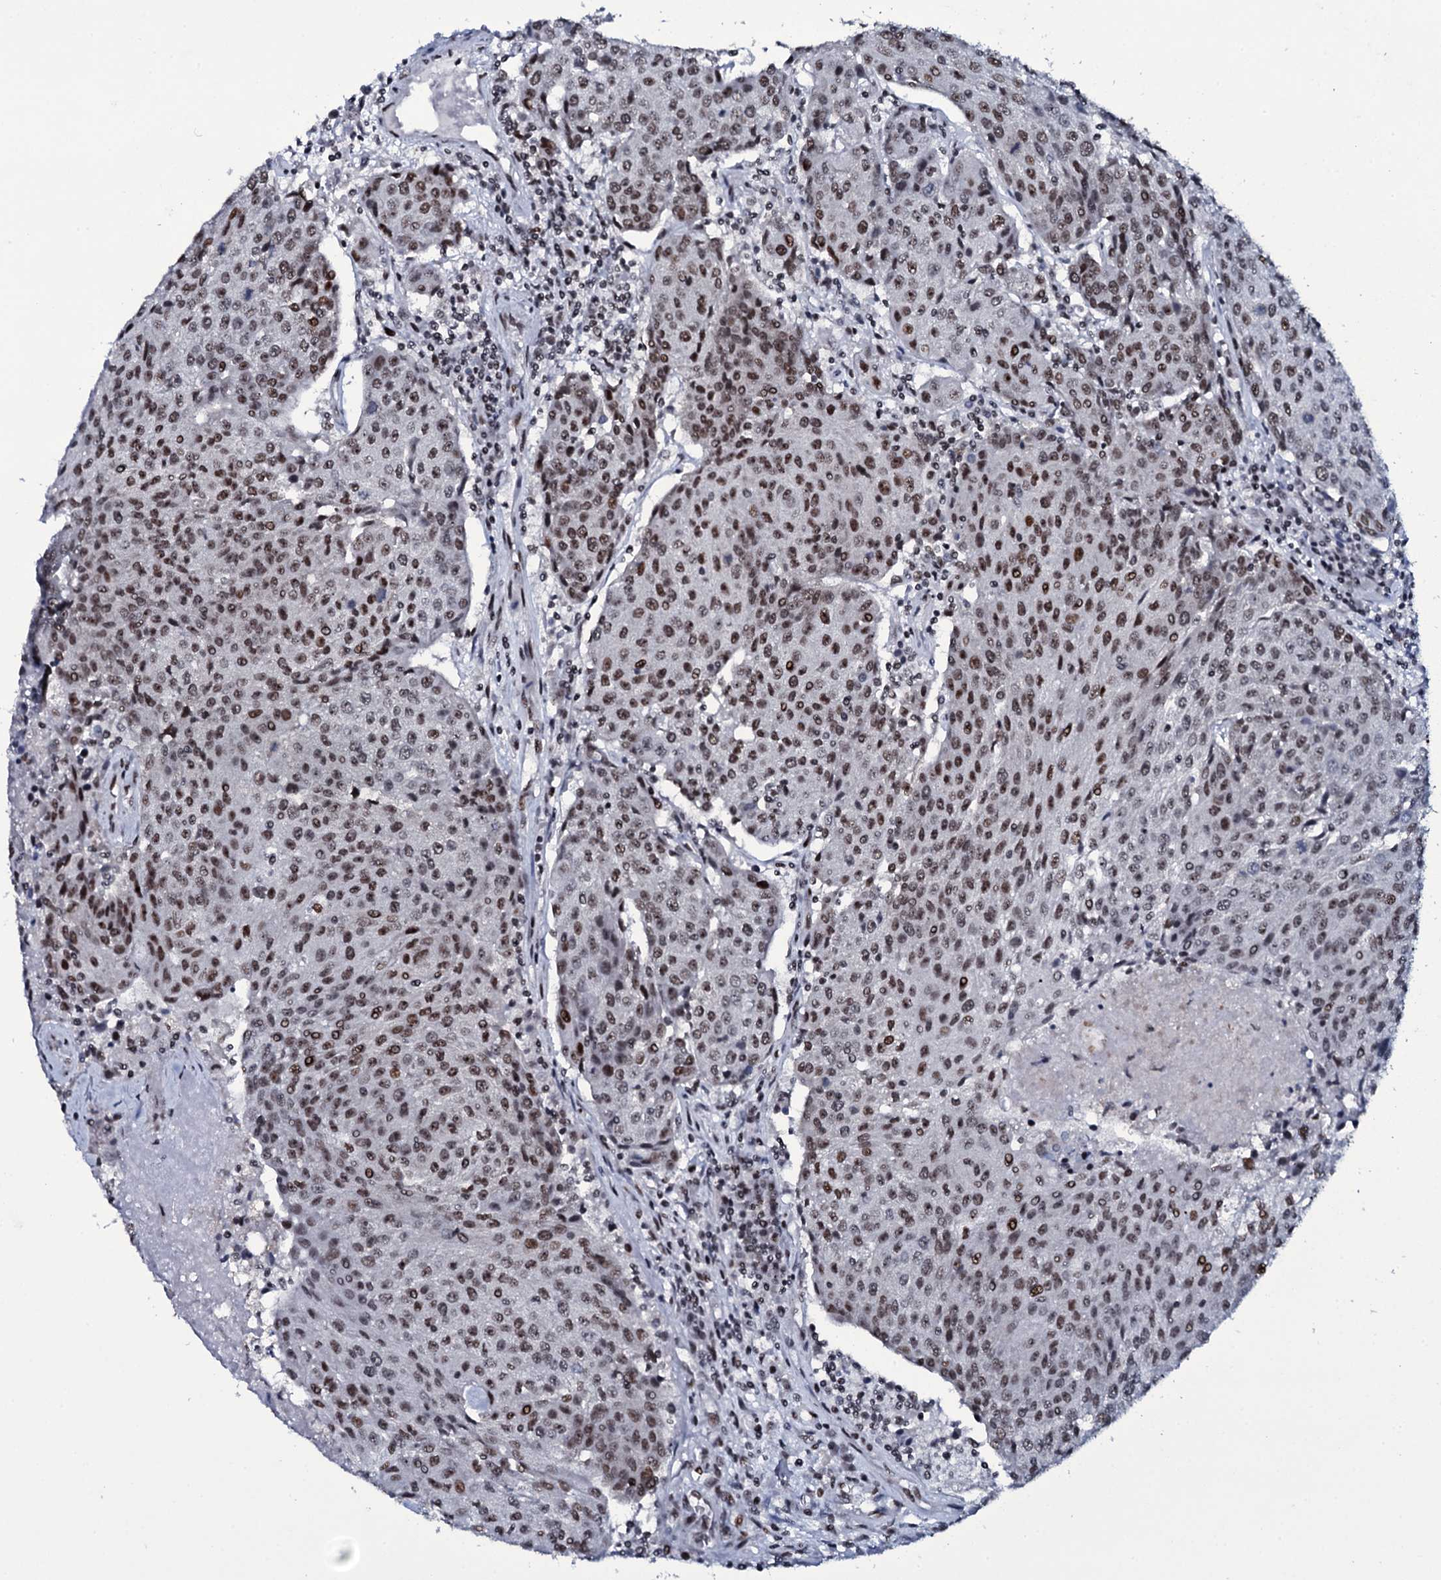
{"staining": {"intensity": "moderate", "quantity": ">75%", "location": "nuclear"}, "tissue": "urothelial cancer", "cell_type": "Tumor cells", "image_type": "cancer", "snomed": [{"axis": "morphology", "description": "Urothelial carcinoma, High grade"}, {"axis": "topography", "description": "Urinary bladder"}], "caption": "A medium amount of moderate nuclear expression is present in about >75% of tumor cells in urothelial carcinoma (high-grade) tissue.", "gene": "ZMIZ2", "patient": {"sex": "female", "age": 85}}